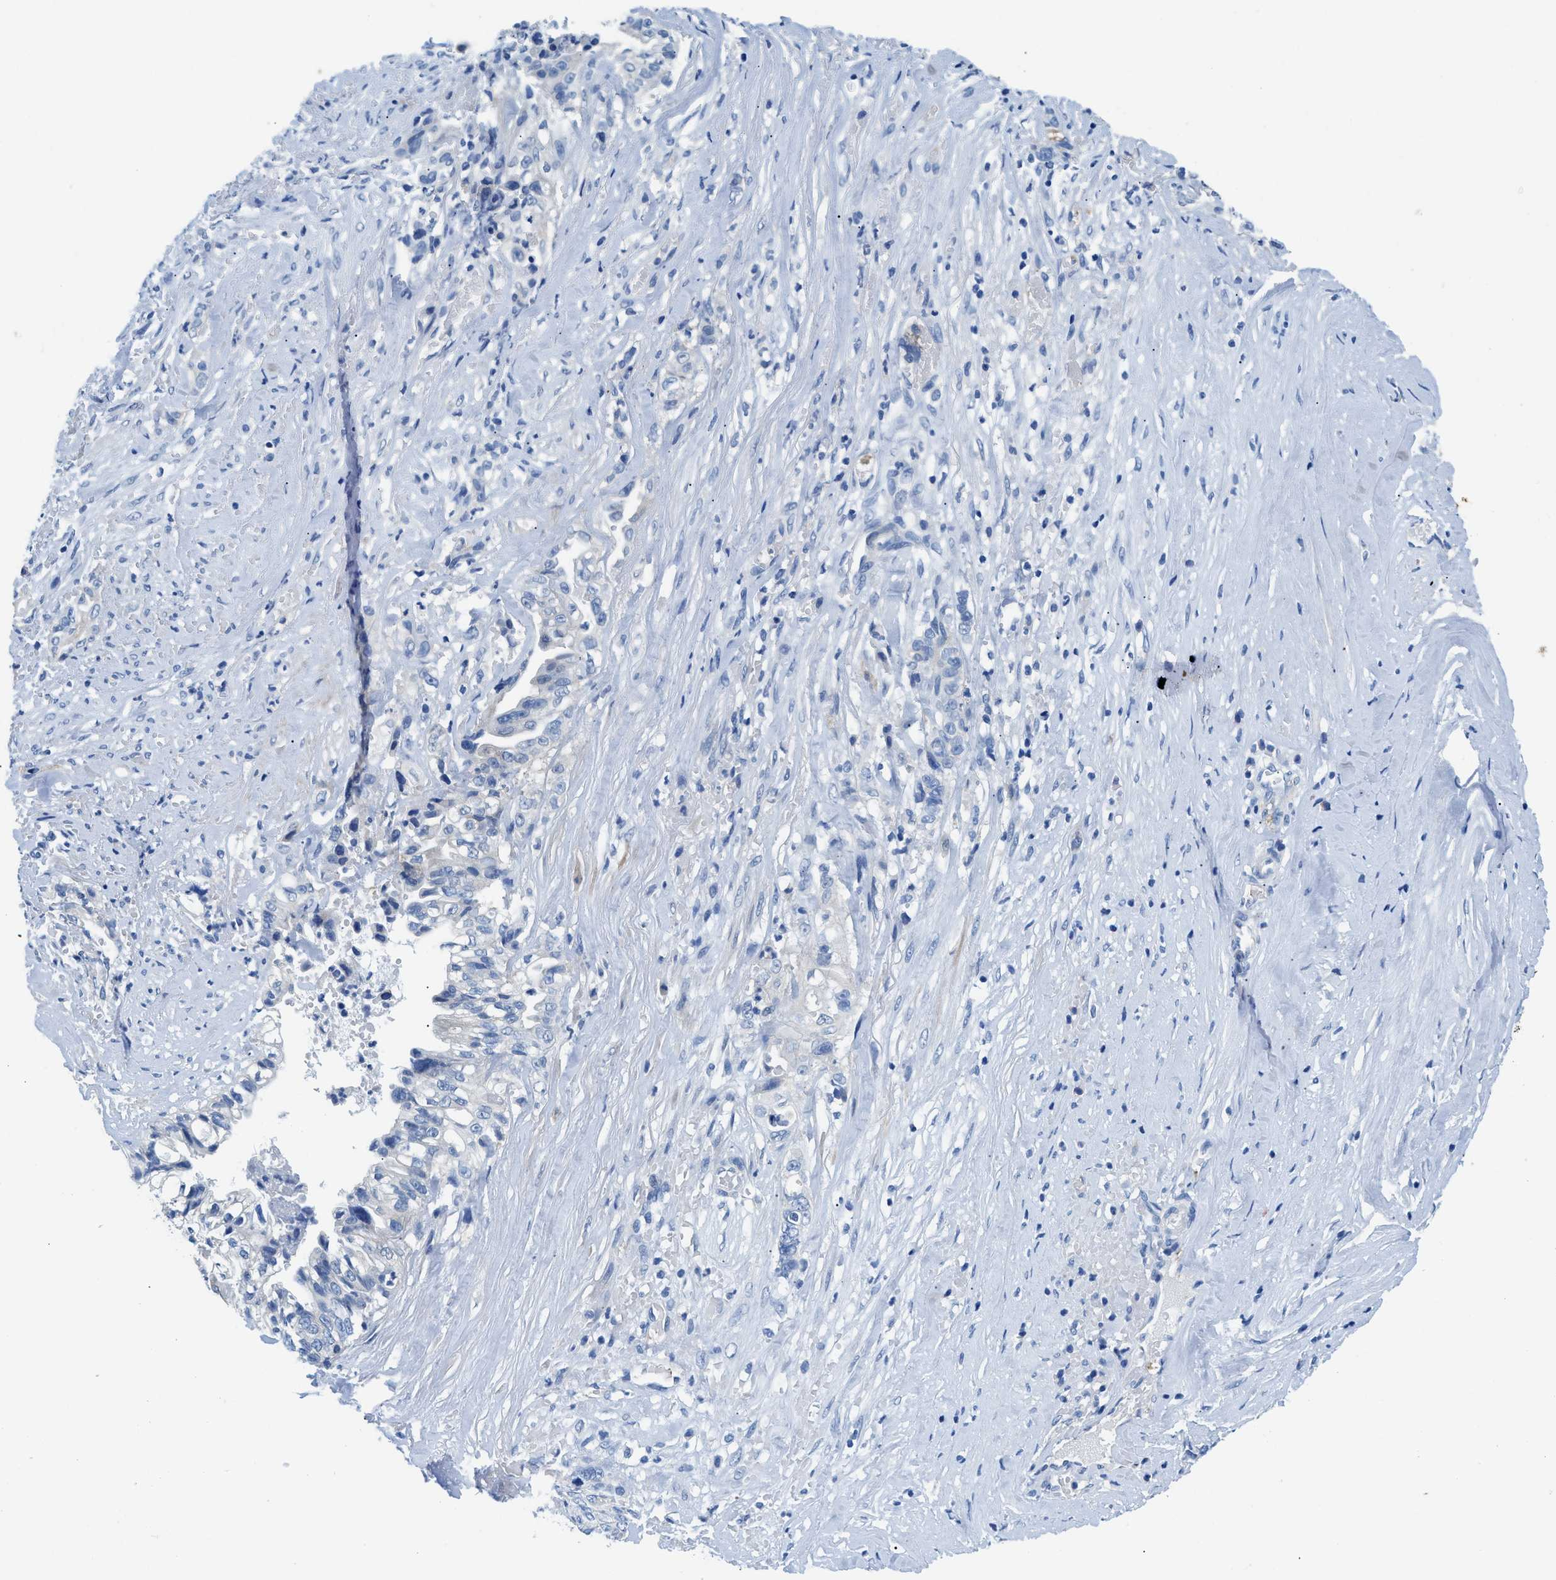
{"staining": {"intensity": "negative", "quantity": "none", "location": "none"}, "tissue": "liver cancer", "cell_type": "Tumor cells", "image_type": "cancer", "snomed": [{"axis": "morphology", "description": "Cholangiocarcinoma"}, {"axis": "topography", "description": "Liver"}], "caption": "Photomicrograph shows no protein positivity in tumor cells of cholangiocarcinoma (liver) tissue. The staining is performed using DAB (3,3'-diaminobenzidine) brown chromogen with nuclei counter-stained in using hematoxylin.", "gene": "SLC10A6", "patient": {"sex": "female", "age": 70}}